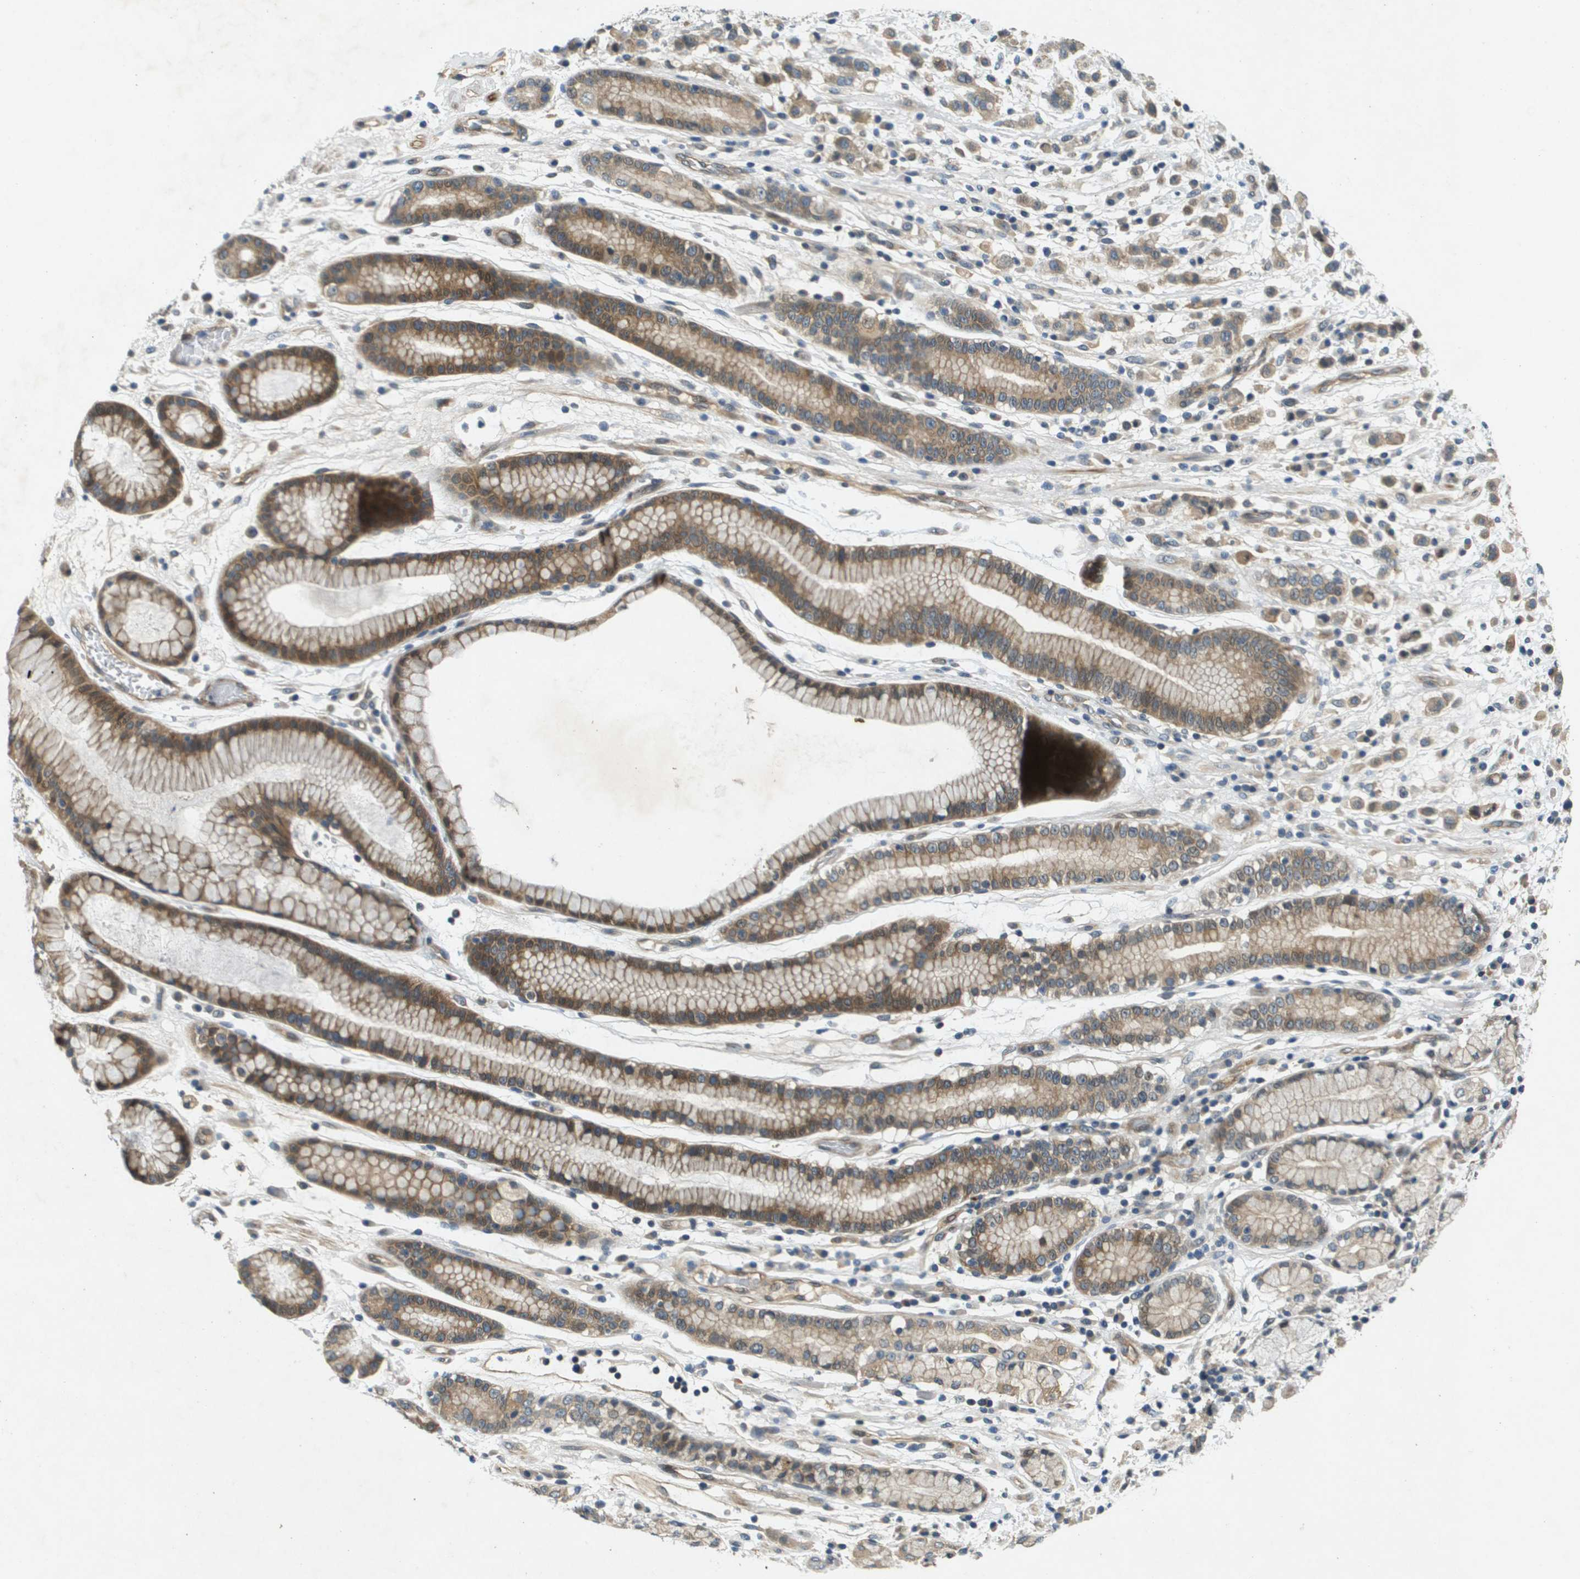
{"staining": {"intensity": "moderate", "quantity": ">75%", "location": "cytoplasmic/membranous"}, "tissue": "stomach cancer", "cell_type": "Tumor cells", "image_type": "cancer", "snomed": [{"axis": "morphology", "description": "Adenocarcinoma, NOS"}, {"axis": "topography", "description": "Stomach, lower"}], "caption": "Adenocarcinoma (stomach) was stained to show a protein in brown. There is medium levels of moderate cytoplasmic/membranous staining in approximately >75% of tumor cells.", "gene": "PGAP3", "patient": {"sex": "male", "age": 88}}